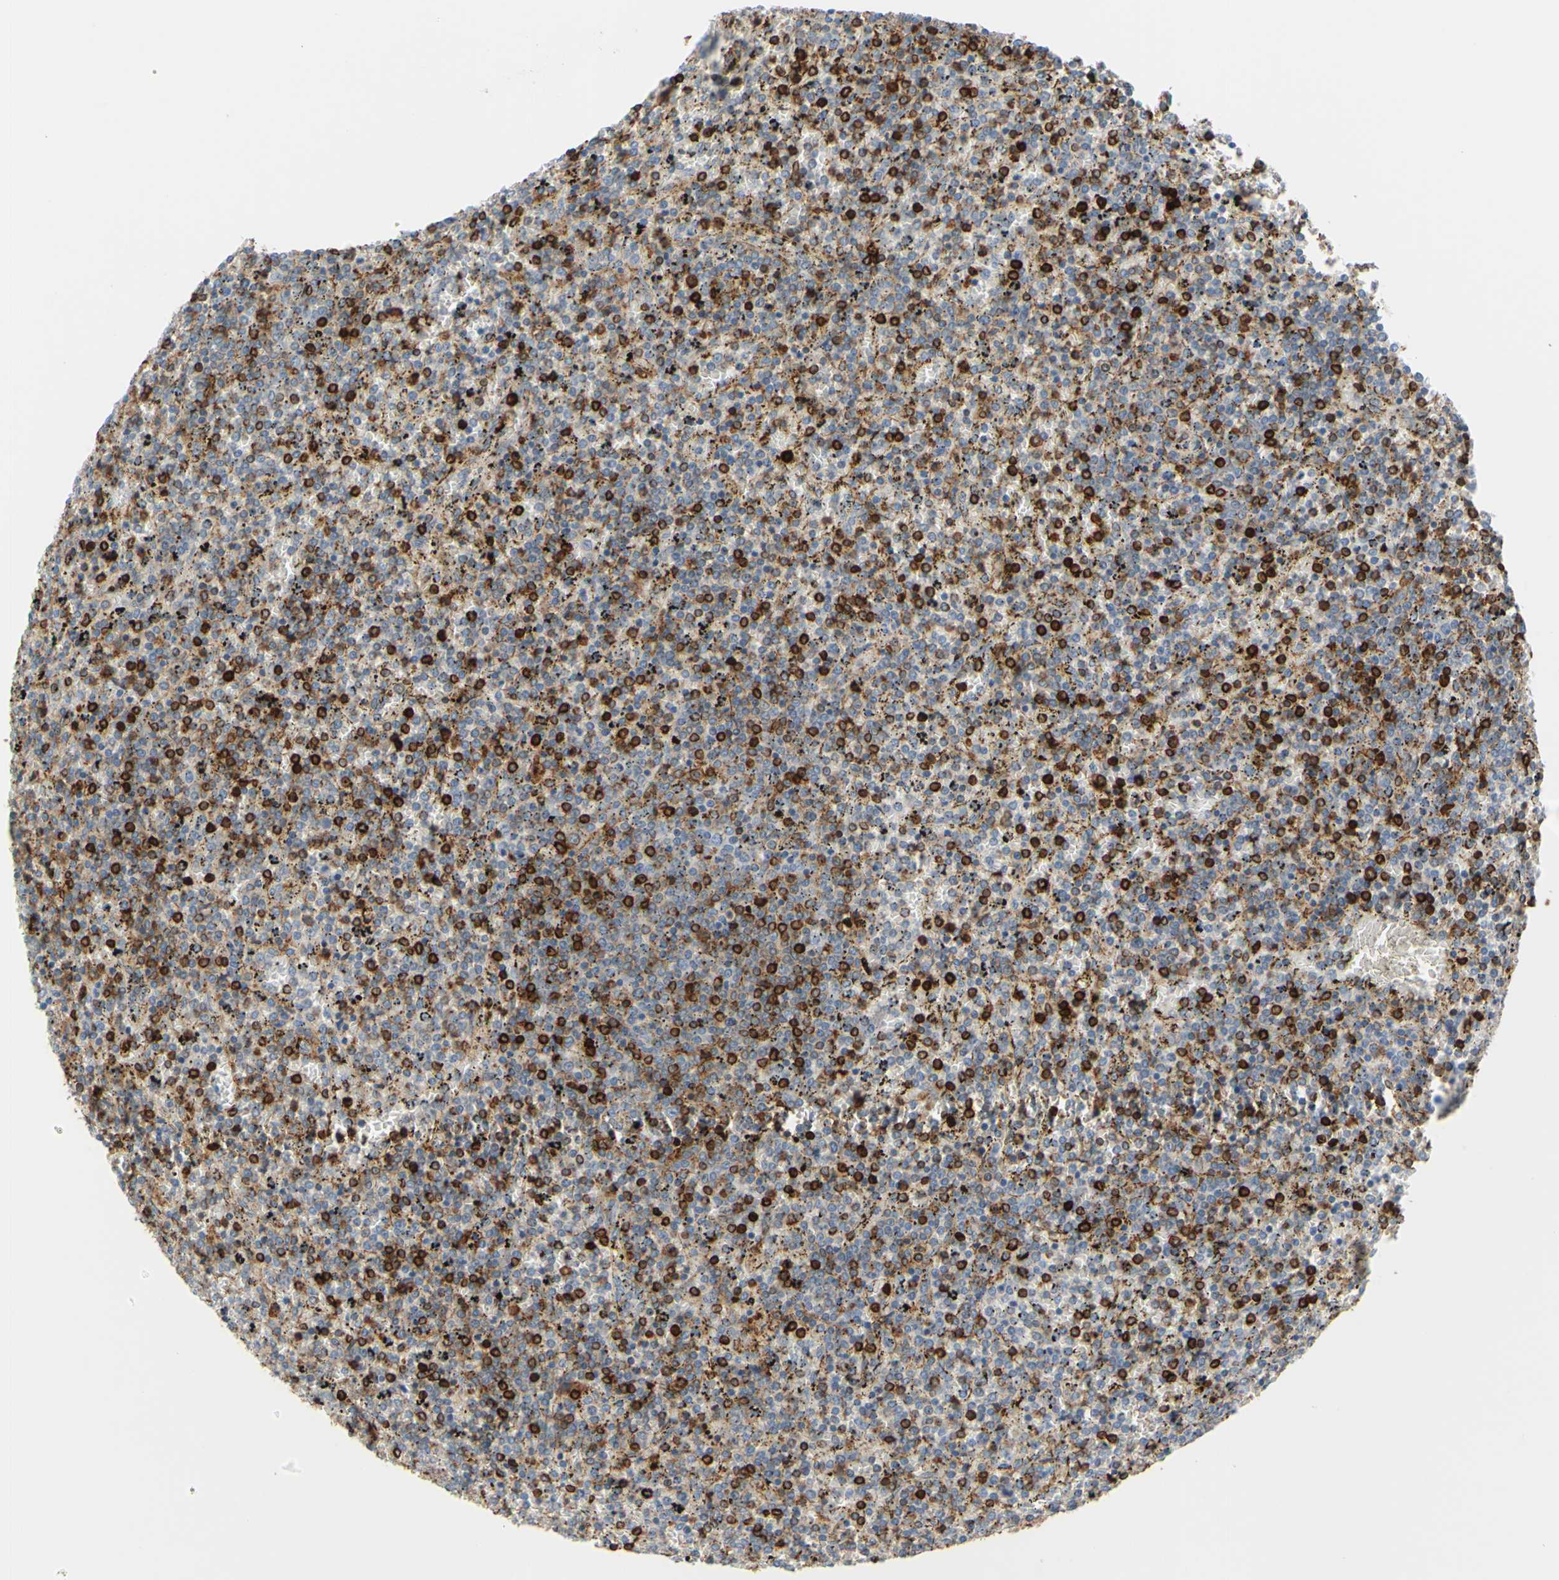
{"staining": {"intensity": "strong", "quantity": "<25%", "location": "cytoplasmic/membranous"}, "tissue": "lymphoma", "cell_type": "Tumor cells", "image_type": "cancer", "snomed": [{"axis": "morphology", "description": "Malignant lymphoma, non-Hodgkin's type, Low grade"}, {"axis": "topography", "description": "Spleen"}], "caption": "An IHC image of neoplastic tissue is shown. Protein staining in brown shows strong cytoplasmic/membranous positivity in lymphoma within tumor cells. The staining was performed using DAB (3,3'-diaminobenzidine) to visualize the protein expression in brown, while the nuclei were stained in blue with hematoxylin (Magnification: 20x).", "gene": "POR", "patient": {"sex": "female", "age": 77}}